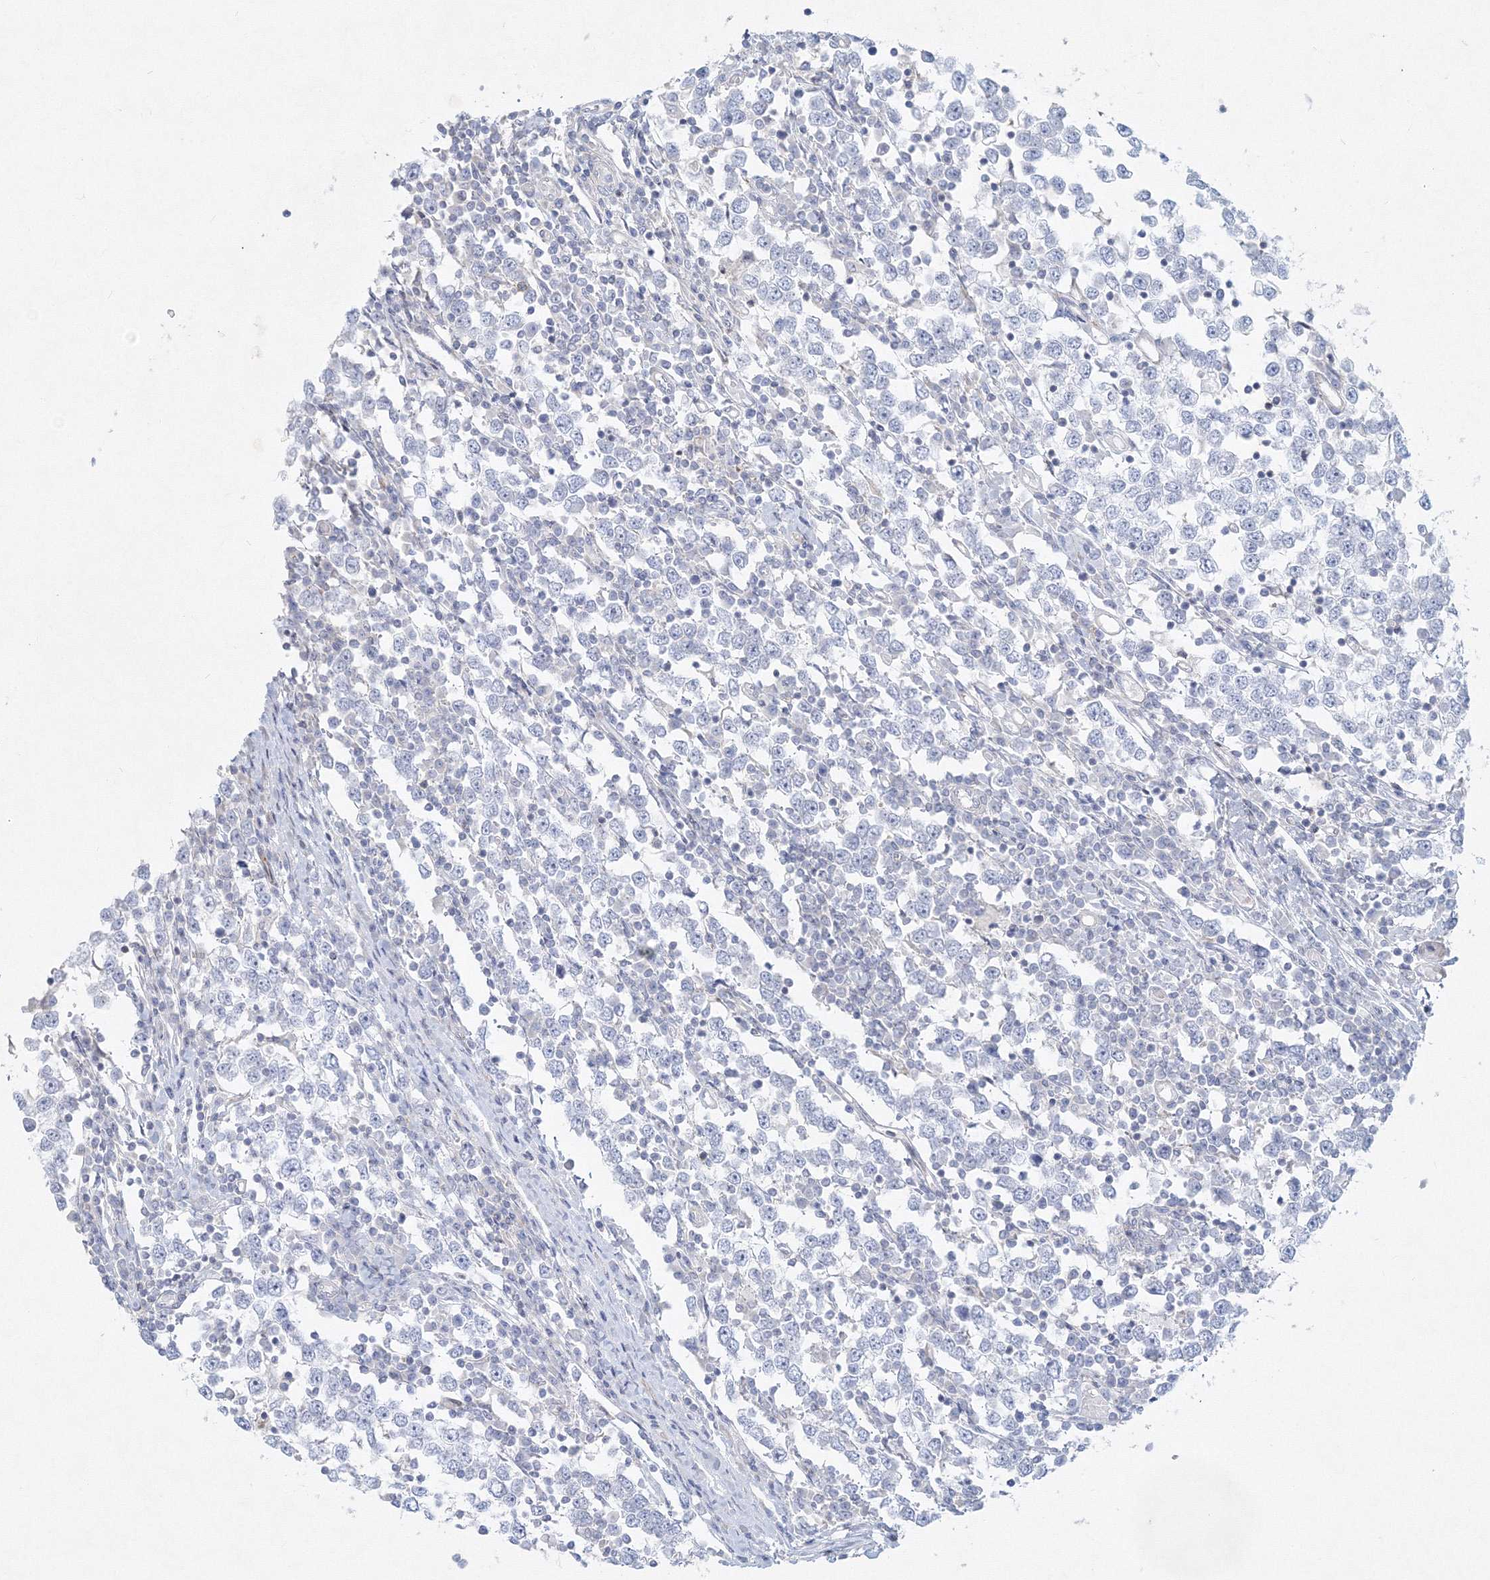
{"staining": {"intensity": "negative", "quantity": "none", "location": "none"}, "tissue": "testis cancer", "cell_type": "Tumor cells", "image_type": "cancer", "snomed": [{"axis": "morphology", "description": "Seminoma, NOS"}, {"axis": "topography", "description": "Testis"}], "caption": "Testis seminoma was stained to show a protein in brown. There is no significant expression in tumor cells.", "gene": "DNAH1", "patient": {"sex": "male", "age": 65}}